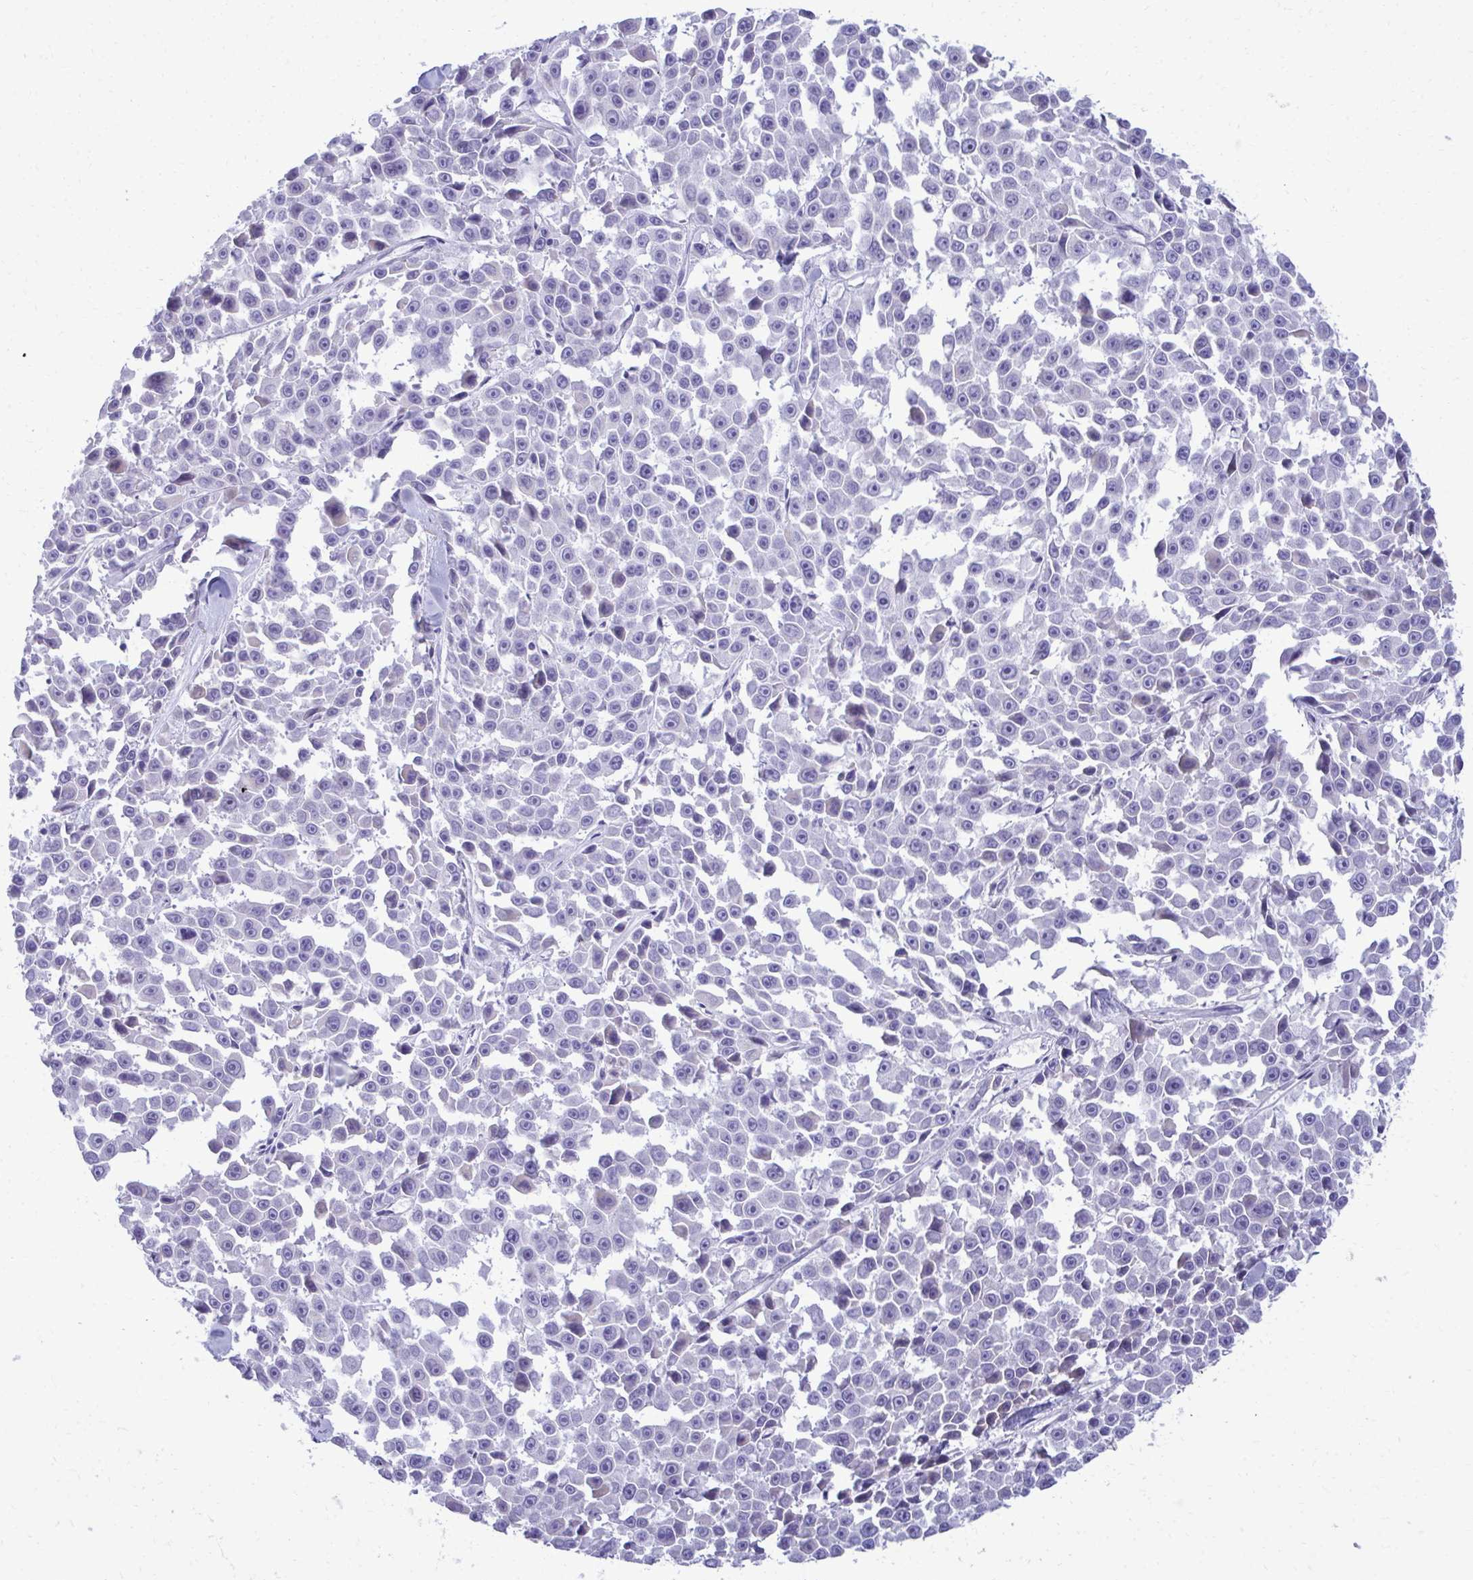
{"staining": {"intensity": "negative", "quantity": "none", "location": "none"}, "tissue": "melanoma", "cell_type": "Tumor cells", "image_type": "cancer", "snomed": [{"axis": "morphology", "description": "Malignant melanoma, NOS"}, {"axis": "topography", "description": "Skin"}], "caption": "Malignant melanoma stained for a protein using immunohistochemistry (IHC) shows no expression tumor cells.", "gene": "AIG1", "patient": {"sex": "female", "age": 66}}